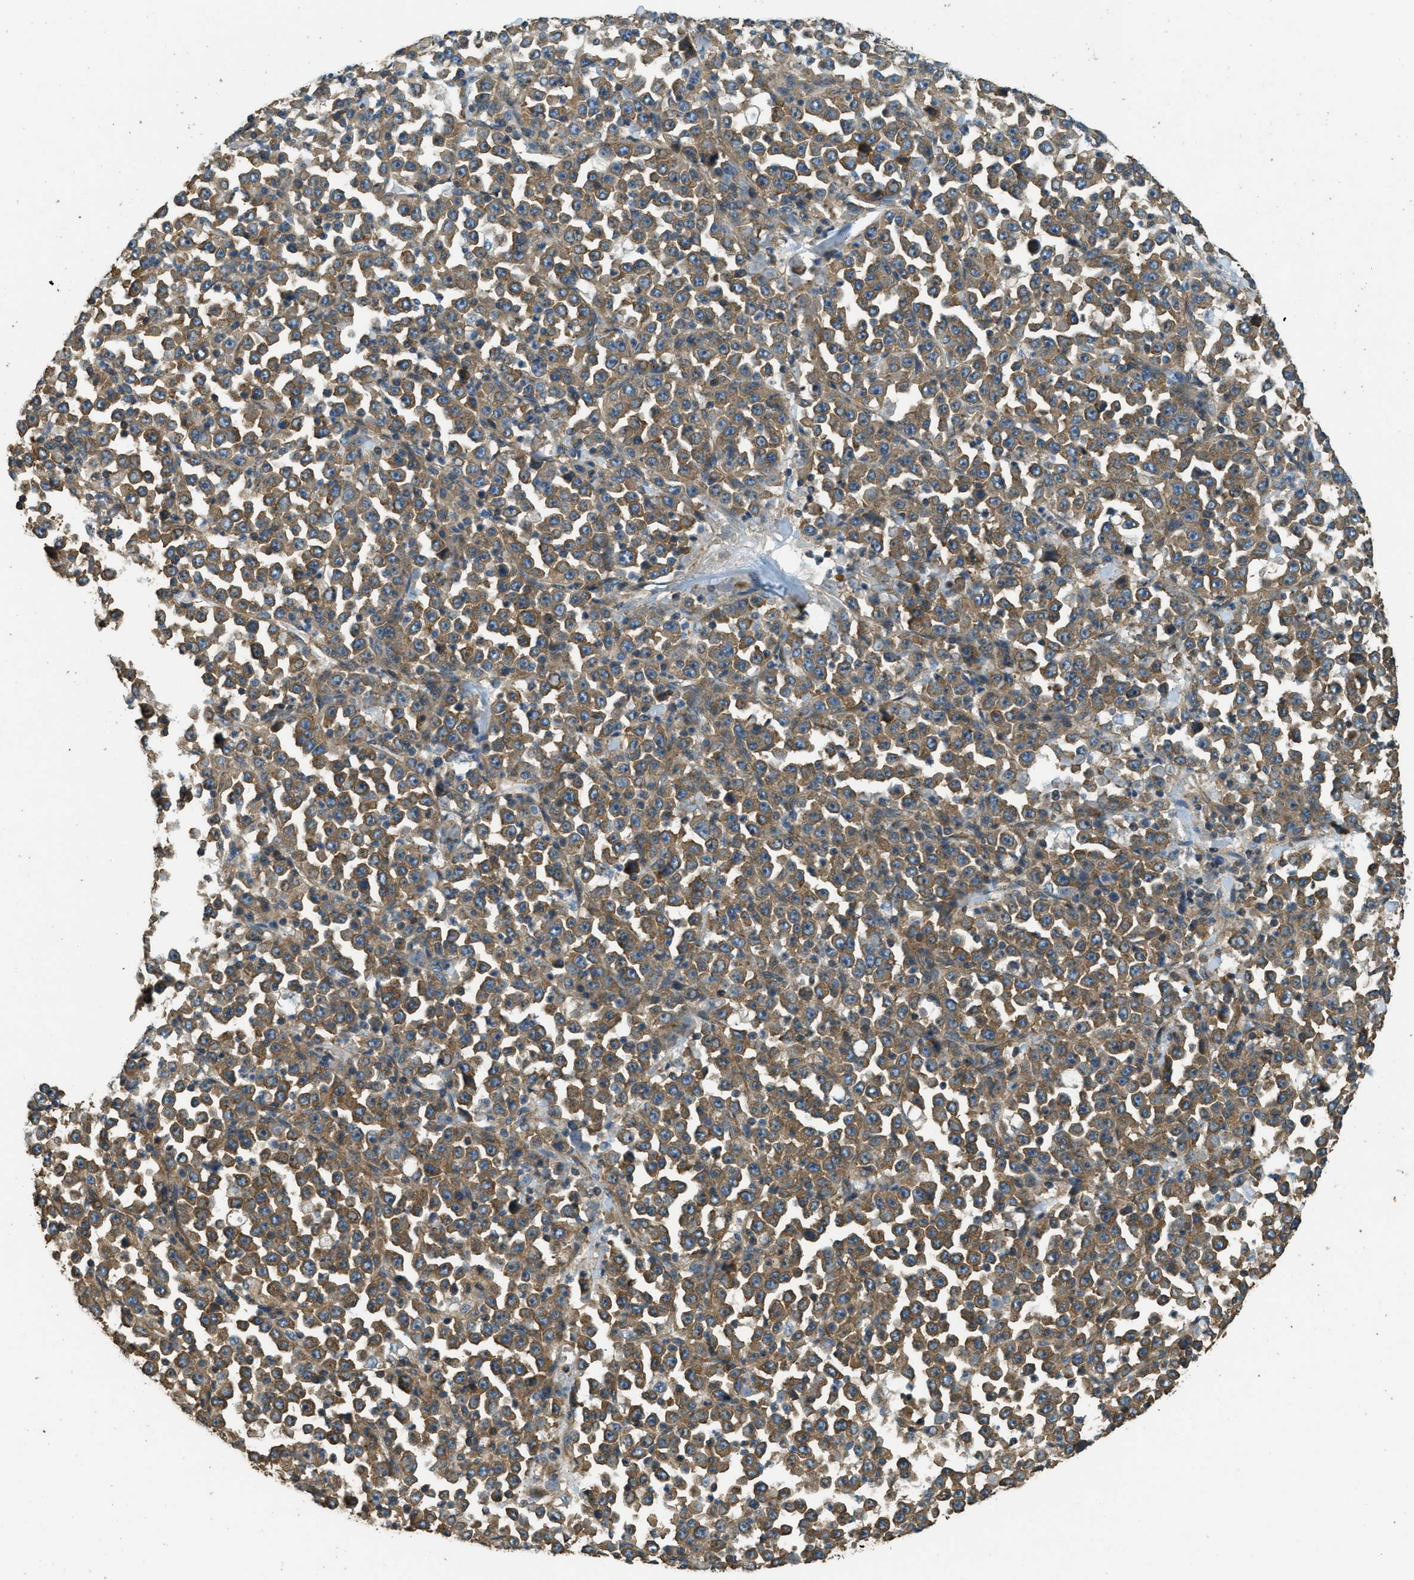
{"staining": {"intensity": "moderate", "quantity": ">75%", "location": "cytoplasmic/membranous"}, "tissue": "stomach cancer", "cell_type": "Tumor cells", "image_type": "cancer", "snomed": [{"axis": "morphology", "description": "Normal tissue, NOS"}, {"axis": "morphology", "description": "Adenocarcinoma, NOS"}, {"axis": "topography", "description": "Stomach, upper"}, {"axis": "topography", "description": "Stomach"}], "caption": "A high-resolution micrograph shows IHC staining of stomach cancer, which exhibits moderate cytoplasmic/membranous expression in approximately >75% of tumor cells.", "gene": "MARS1", "patient": {"sex": "male", "age": 59}}